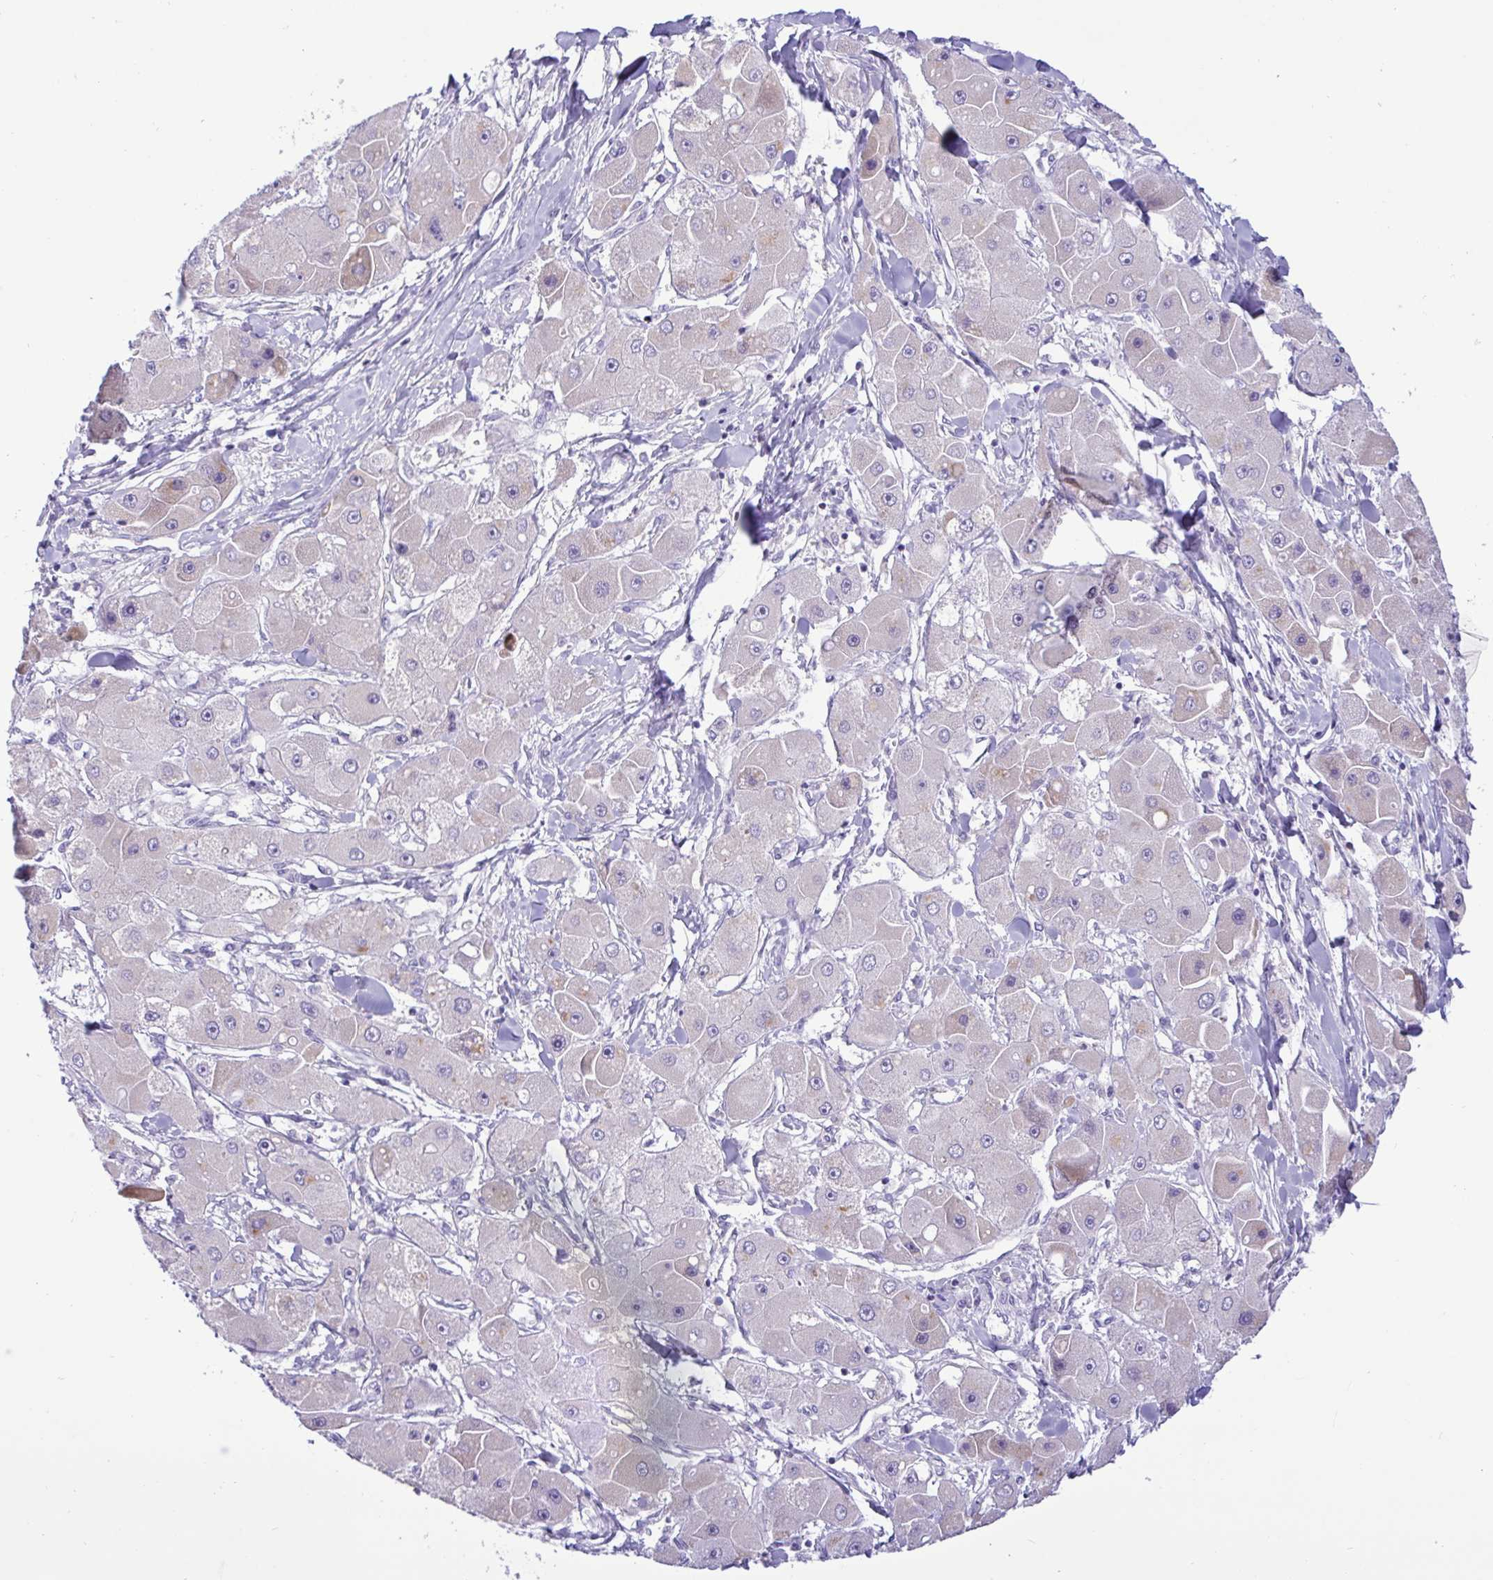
{"staining": {"intensity": "negative", "quantity": "none", "location": "none"}, "tissue": "liver cancer", "cell_type": "Tumor cells", "image_type": "cancer", "snomed": [{"axis": "morphology", "description": "Carcinoma, Hepatocellular, NOS"}, {"axis": "topography", "description": "Liver"}], "caption": "This is an immunohistochemistry micrograph of human liver hepatocellular carcinoma. There is no positivity in tumor cells.", "gene": "SREBF1", "patient": {"sex": "male", "age": 24}}